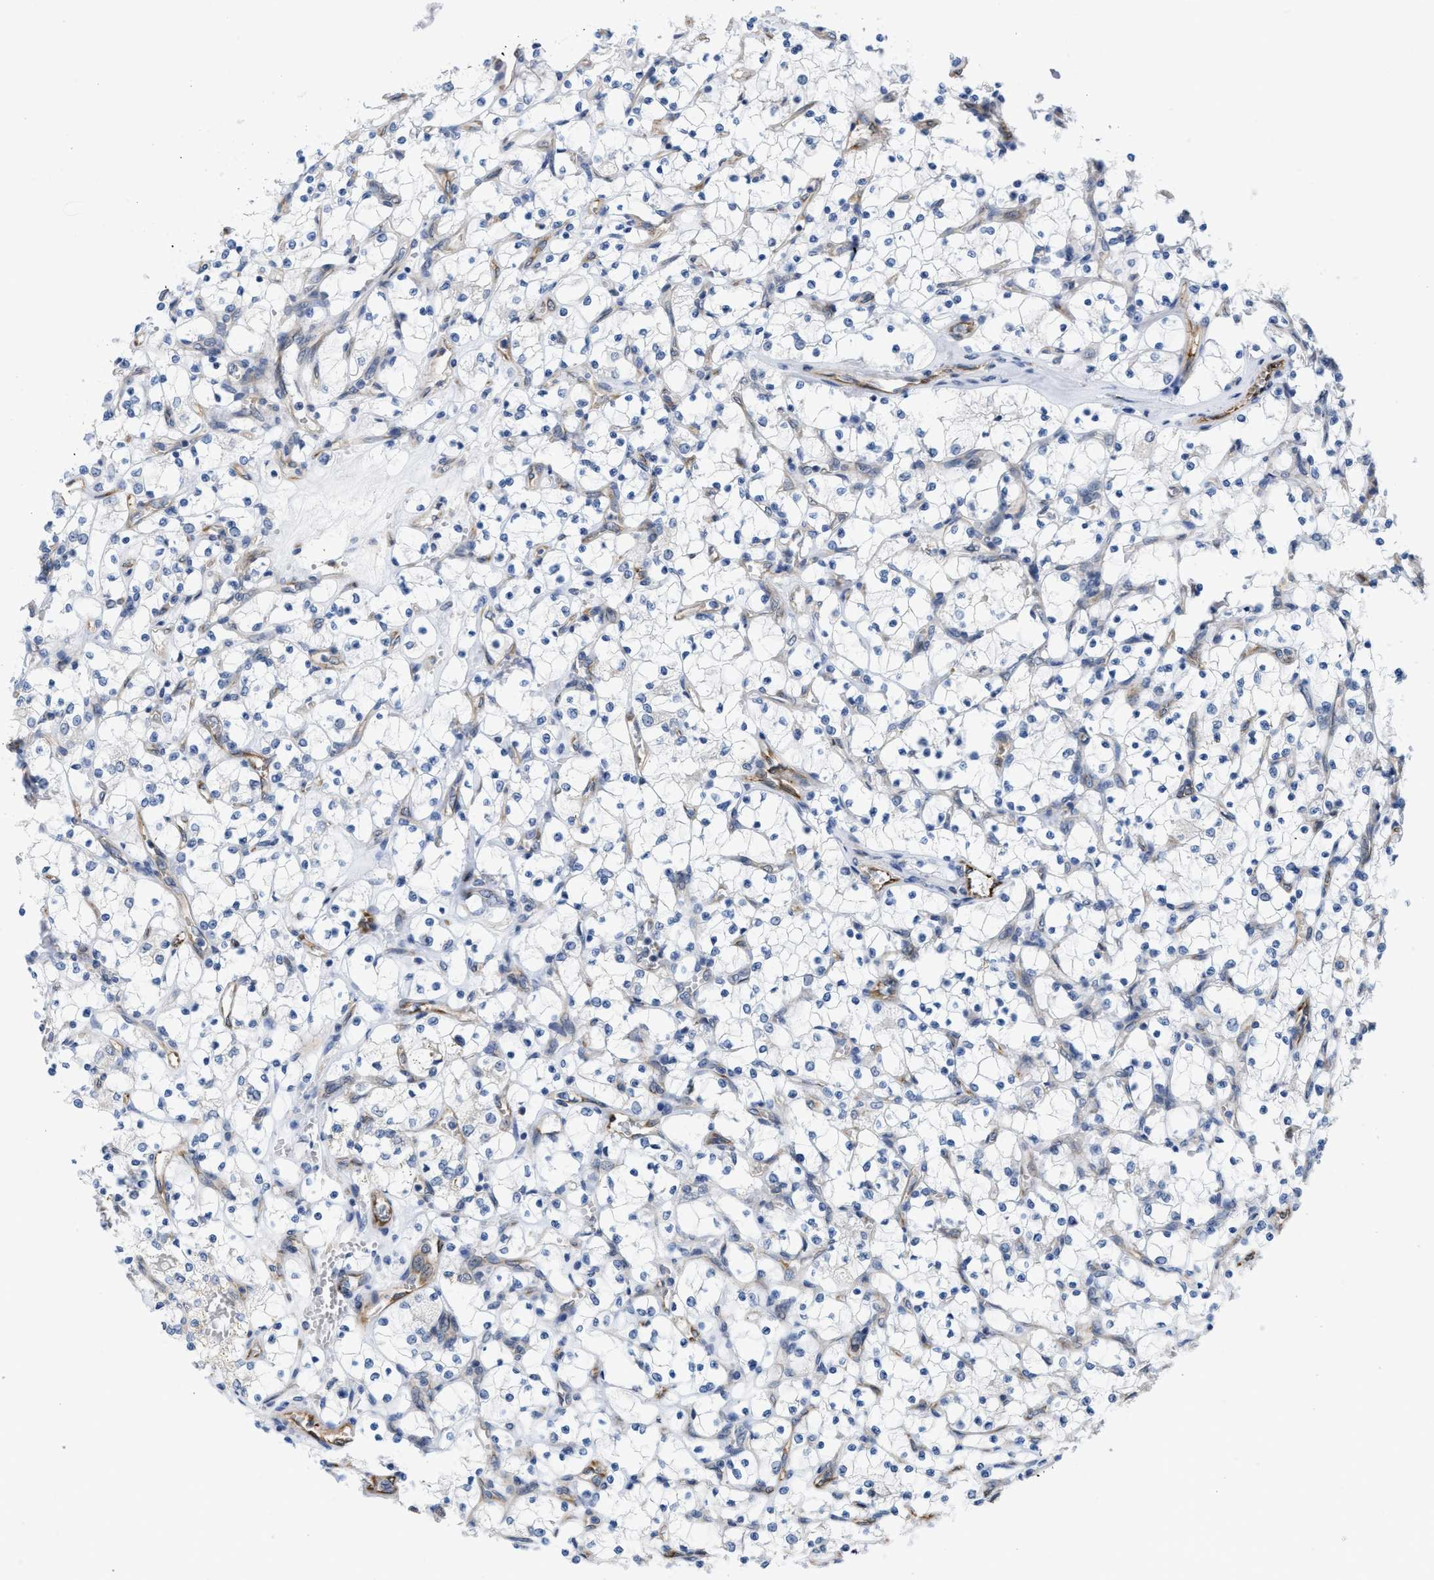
{"staining": {"intensity": "negative", "quantity": "none", "location": "none"}, "tissue": "renal cancer", "cell_type": "Tumor cells", "image_type": "cancer", "snomed": [{"axis": "morphology", "description": "Adenocarcinoma, NOS"}, {"axis": "topography", "description": "Kidney"}], "caption": "An image of adenocarcinoma (renal) stained for a protein displays no brown staining in tumor cells.", "gene": "EOGT", "patient": {"sex": "female", "age": 69}}